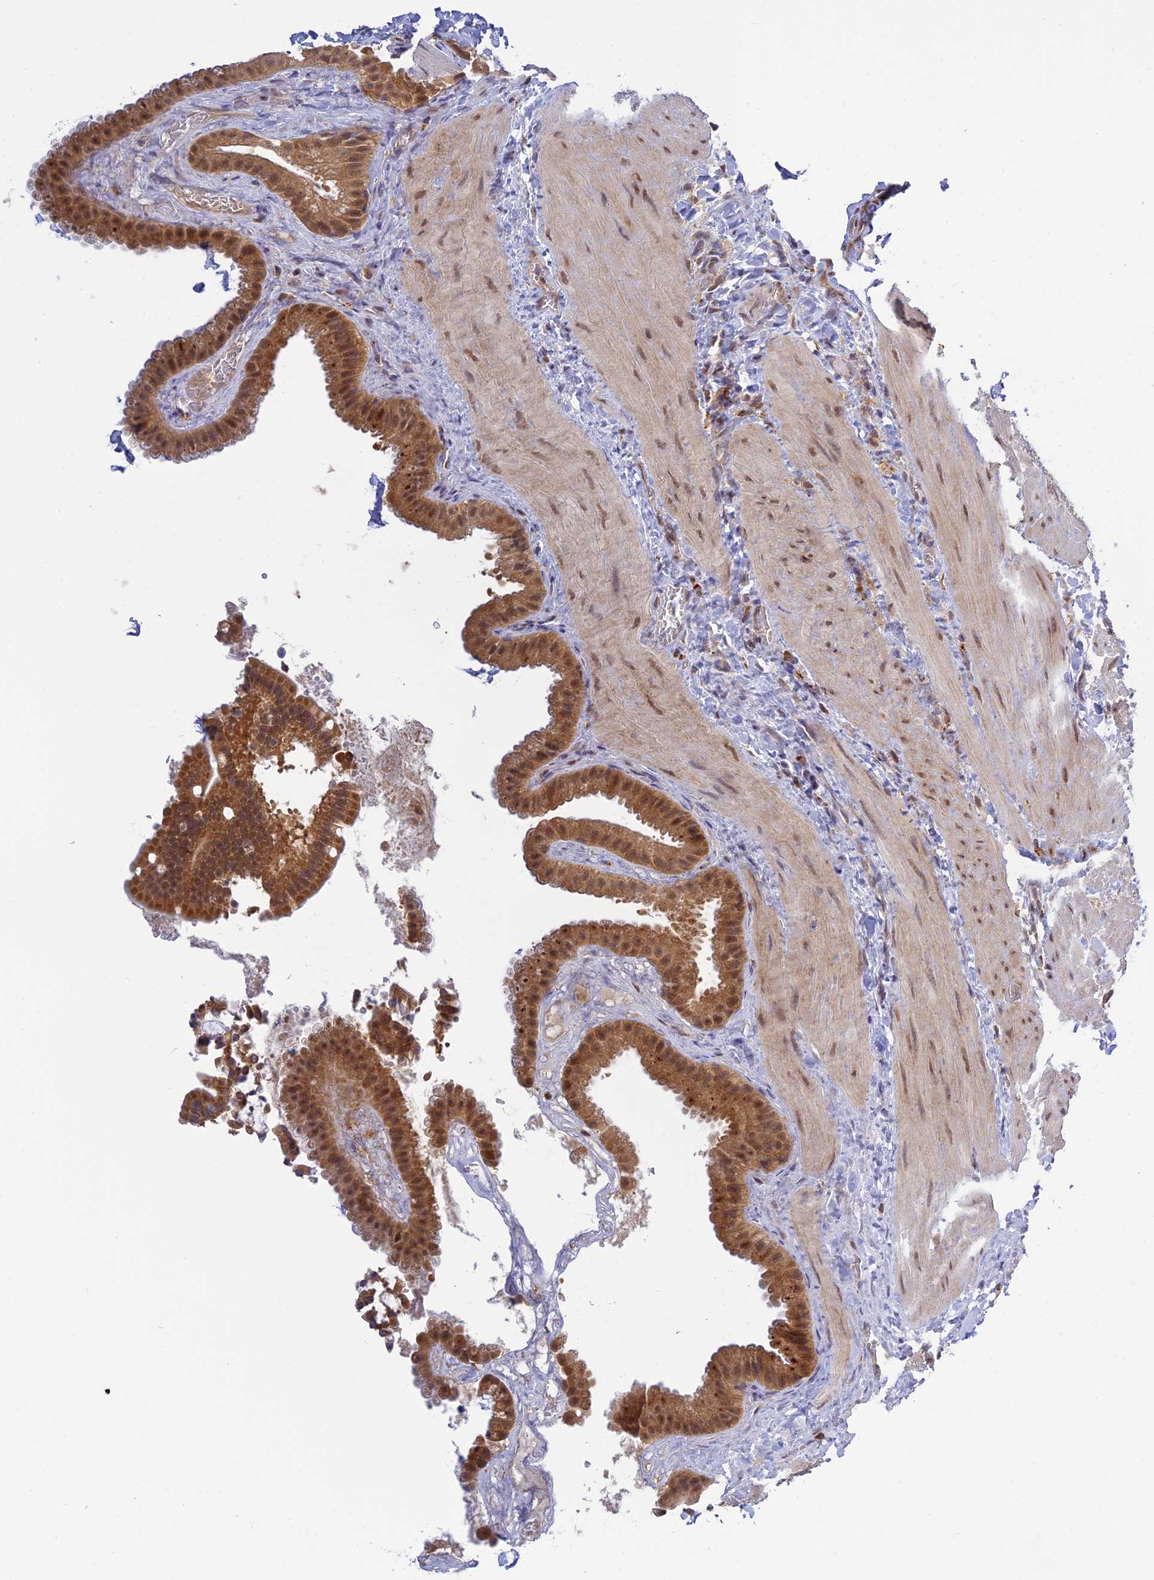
{"staining": {"intensity": "moderate", "quantity": ">75%", "location": "cytoplasmic/membranous,nuclear"}, "tissue": "gallbladder", "cell_type": "Glandular cells", "image_type": "normal", "snomed": [{"axis": "morphology", "description": "Normal tissue, NOS"}, {"axis": "topography", "description": "Gallbladder"}], "caption": "Glandular cells show medium levels of moderate cytoplasmic/membranous,nuclear positivity in about >75% of cells in normal gallbladder.", "gene": "SKIC8", "patient": {"sex": "male", "age": 55}}